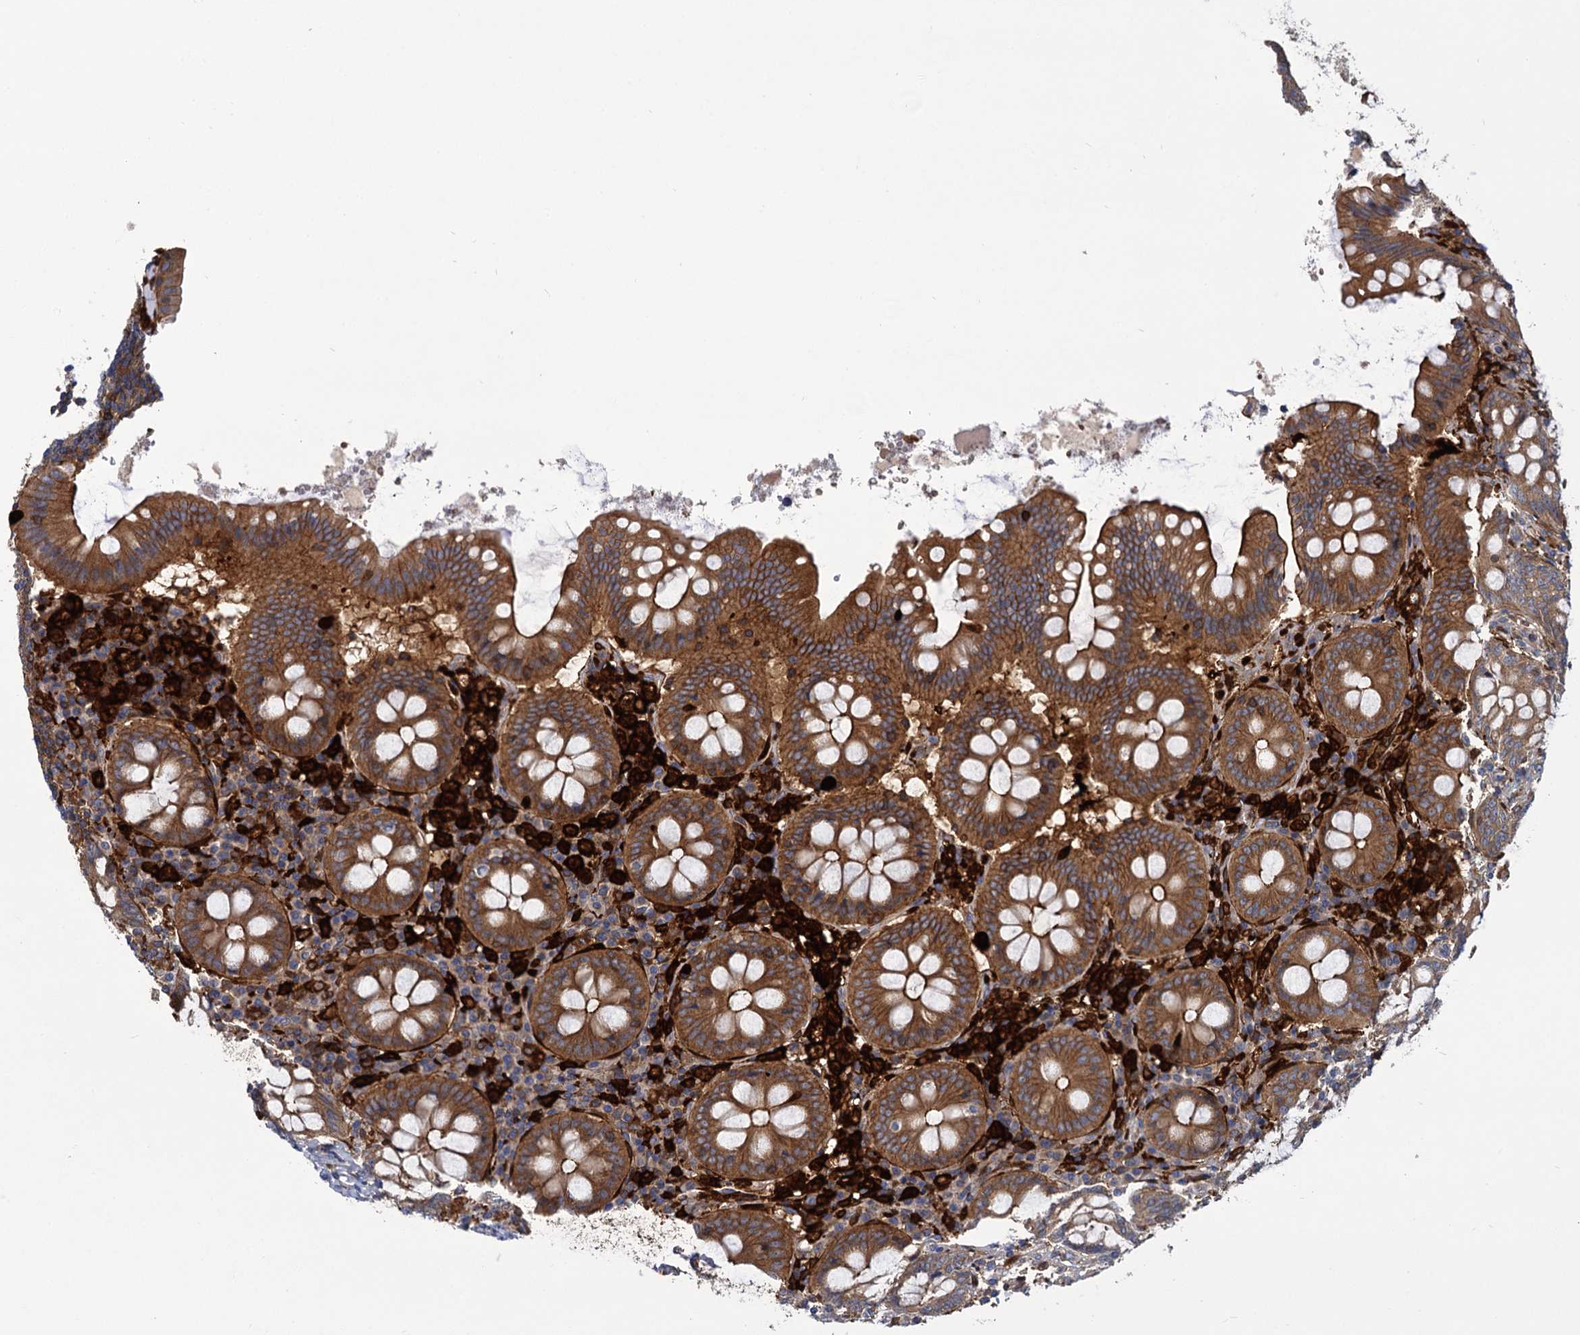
{"staining": {"intensity": "strong", "quantity": ">75%", "location": "cytoplasmic/membranous"}, "tissue": "appendix", "cell_type": "Glandular cells", "image_type": "normal", "snomed": [{"axis": "morphology", "description": "Normal tissue, NOS"}, {"axis": "topography", "description": "Appendix"}], "caption": "Strong cytoplasmic/membranous positivity is seen in approximately >75% of glandular cells in unremarkable appendix. (DAB (3,3'-diaminobenzidine) IHC, brown staining for protein, blue staining for nuclei).", "gene": "GCLC", "patient": {"sex": "female", "age": 54}}